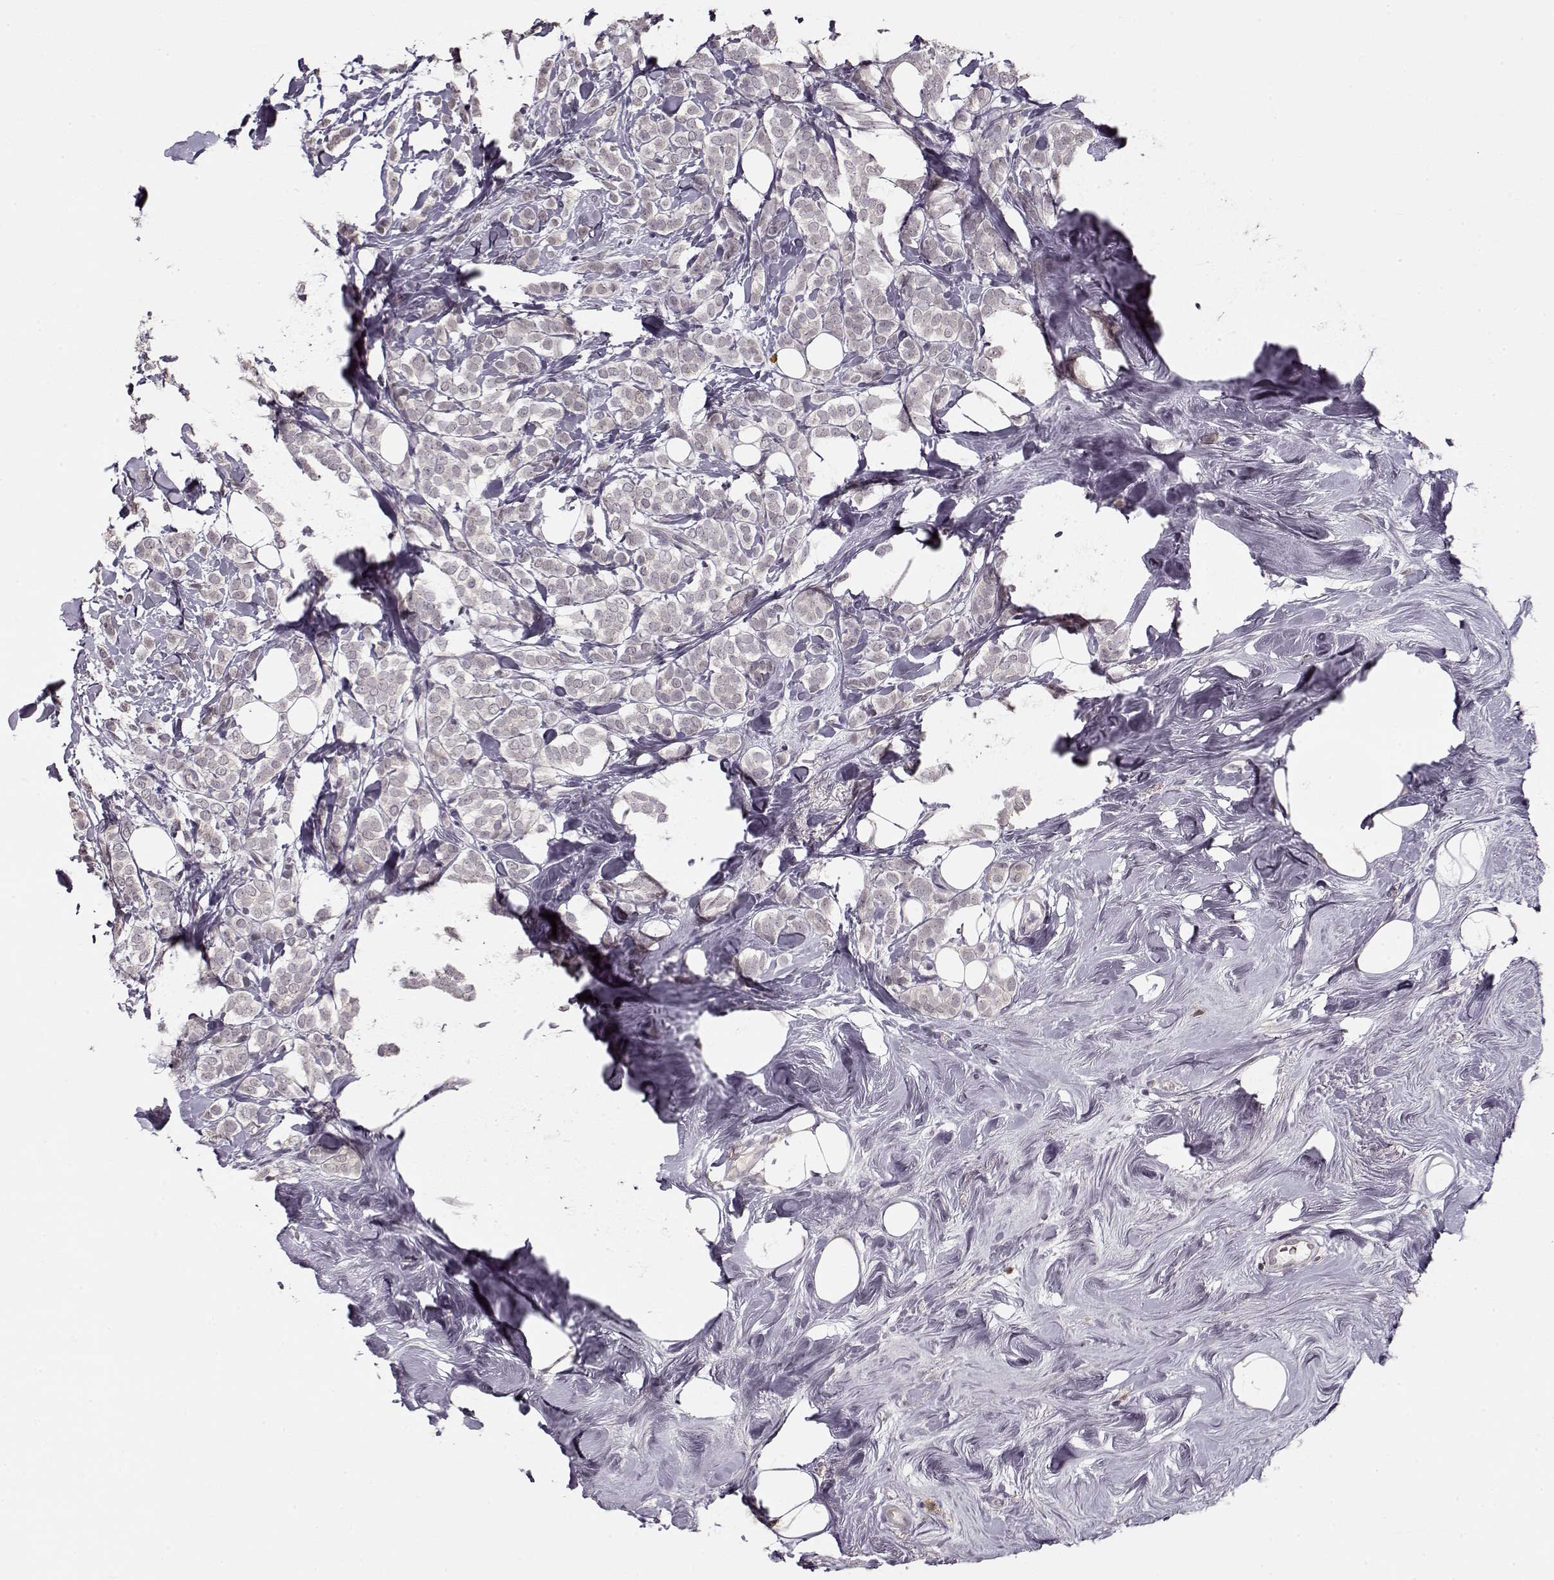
{"staining": {"intensity": "negative", "quantity": "none", "location": "none"}, "tissue": "breast cancer", "cell_type": "Tumor cells", "image_type": "cancer", "snomed": [{"axis": "morphology", "description": "Lobular carcinoma"}, {"axis": "topography", "description": "Breast"}], "caption": "This image is of breast cancer stained with IHC to label a protein in brown with the nuclei are counter-stained blue. There is no staining in tumor cells.", "gene": "DNAI3", "patient": {"sex": "female", "age": 49}}